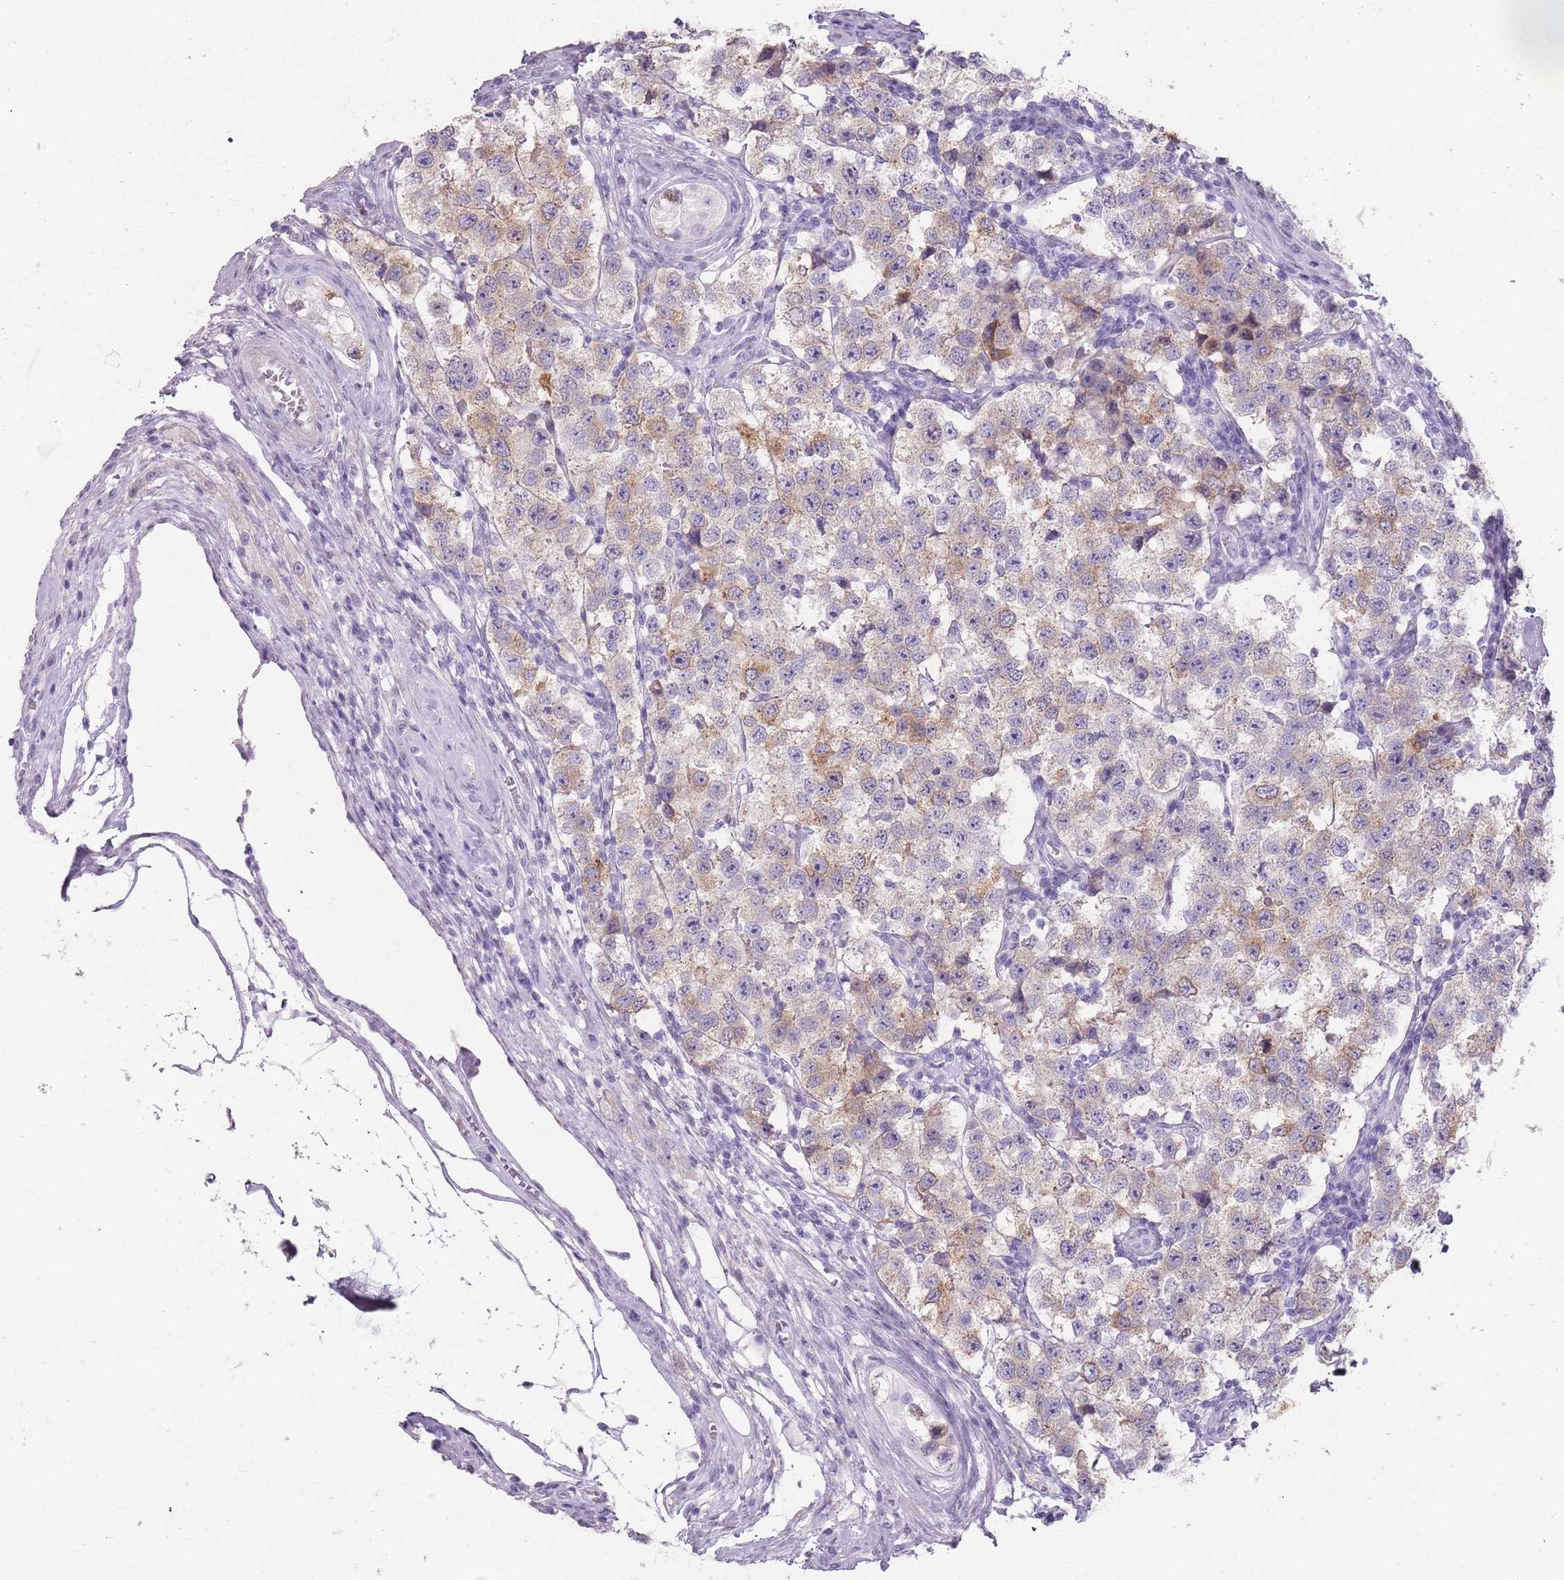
{"staining": {"intensity": "weak", "quantity": "25%-75%", "location": "cytoplasmic/membranous"}, "tissue": "testis cancer", "cell_type": "Tumor cells", "image_type": "cancer", "snomed": [{"axis": "morphology", "description": "Seminoma, NOS"}, {"axis": "topography", "description": "Testis"}], "caption": "This is a histology image of IHC staining of testis cancer (seminoma), which shows weak expression in the cytoplasmic/membranous of tumor cells.", "gene": "DDX4", "patient": {"sex": "male", "age": 34}}